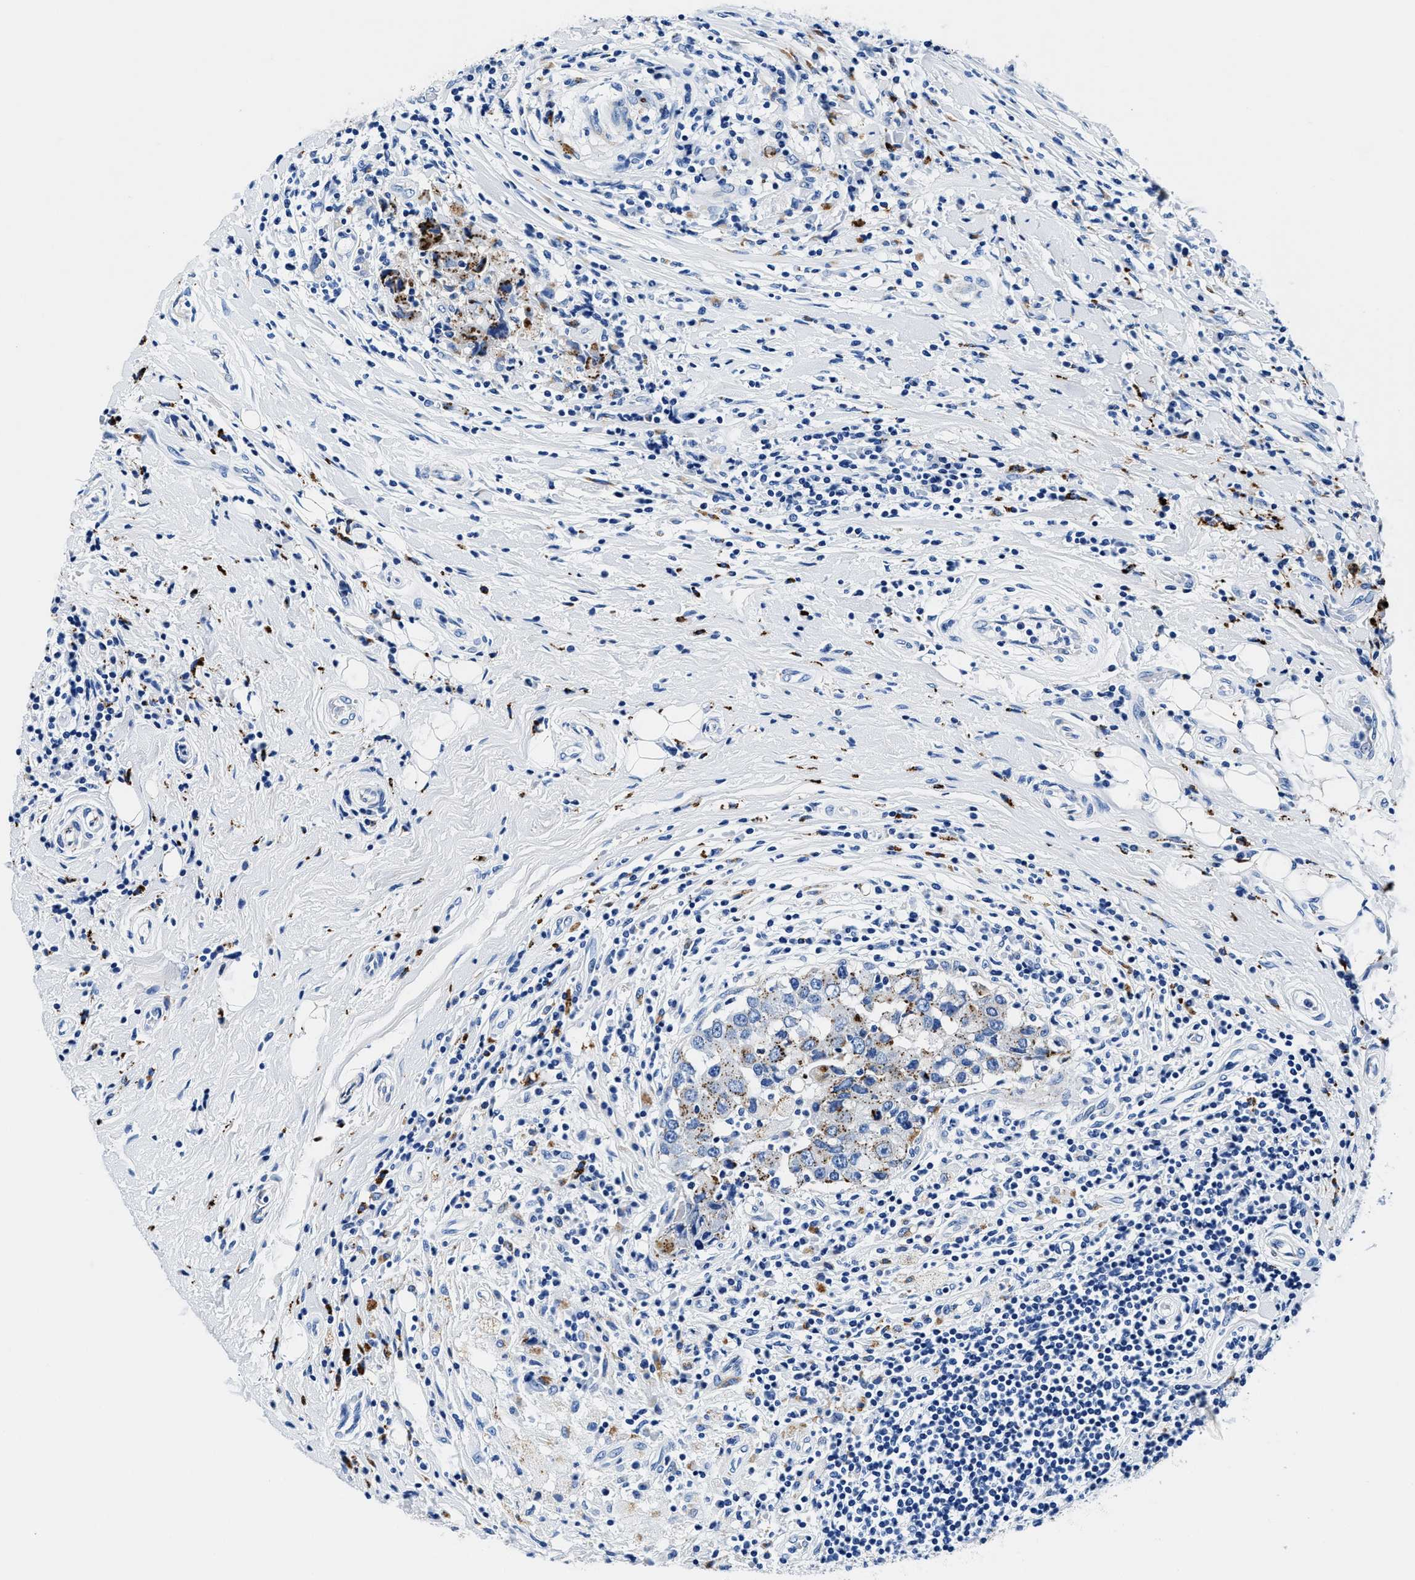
{"staining": {"intensity": "moderate", "quantity": "25%-75%", "location": "cytoplasmic/membranous"}, "tissue": "breast cancer", "cell_type": "Tumor cells", "image_type": "cancer", "snomed": [{"axis": "morphology", "description": "Duct carcinoma"}, {"axis": "topography", "description": "Breast"}], "caption": "Moderate cytoplasmic/membranous staining is seen in about 25%-75% of tumor cells in breast intraductal carcinoma. Nuclei are stained in blue.", "gene": "OR14K1", "patient": {"sex": "female", "age": 27}}